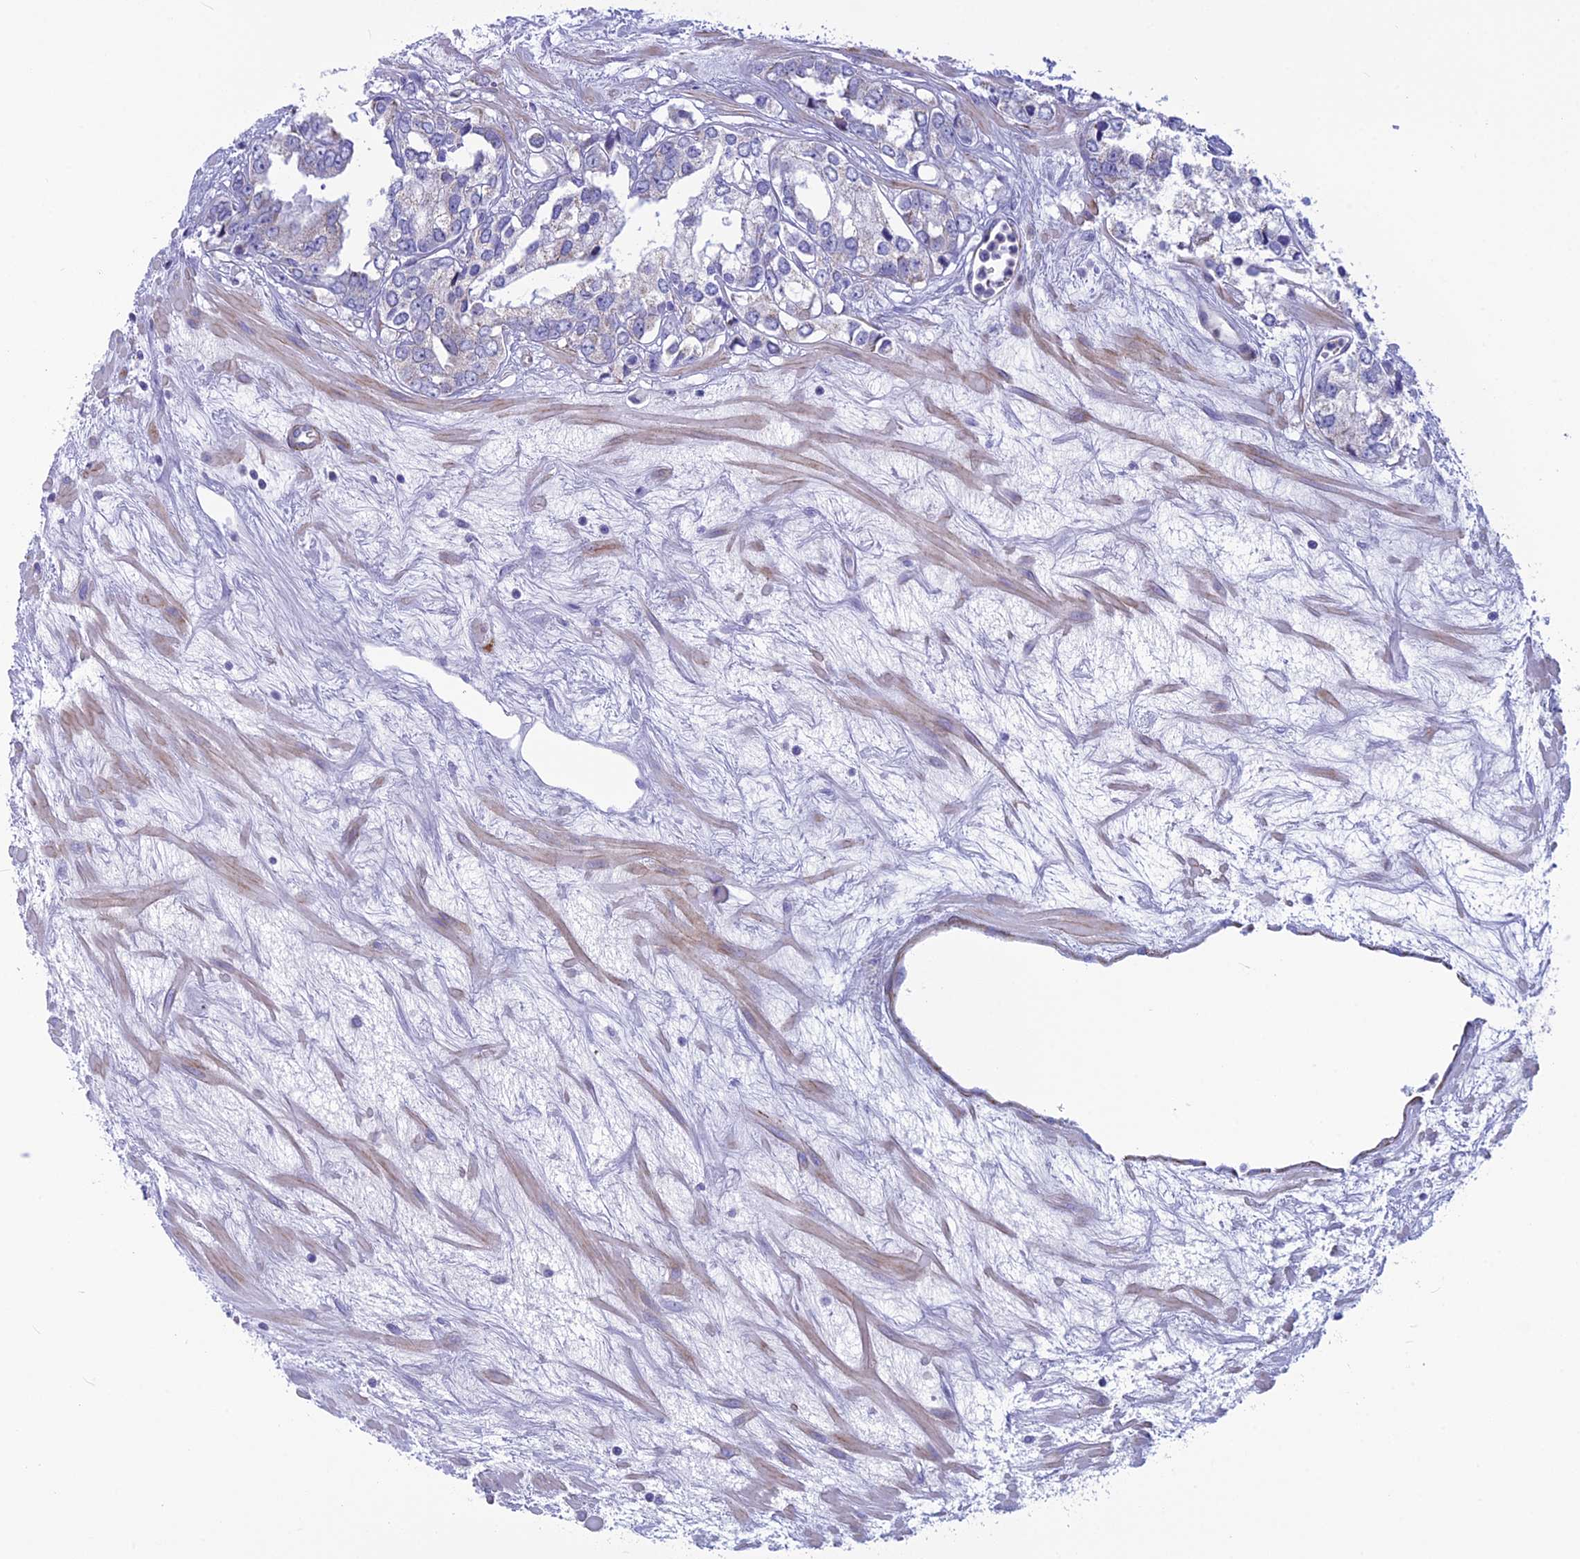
{"staining": {"intensity": "negative", "quantity": "none", "location": "none"}, "tissue": "prostate cancer", "cell_type": "Tumor cells", "image_type": "cancer", "snomed": [{"axis": "morphology", "description": "Adenocarcinoma, High grade"}, {"axis": "topography", "description": "Prostate"}], "caption": "Tumor cells are negative for brown protein staining in prostate cancer.", "gene": "POMGNT1", "patient": {"sex": "male", "age": 66}}